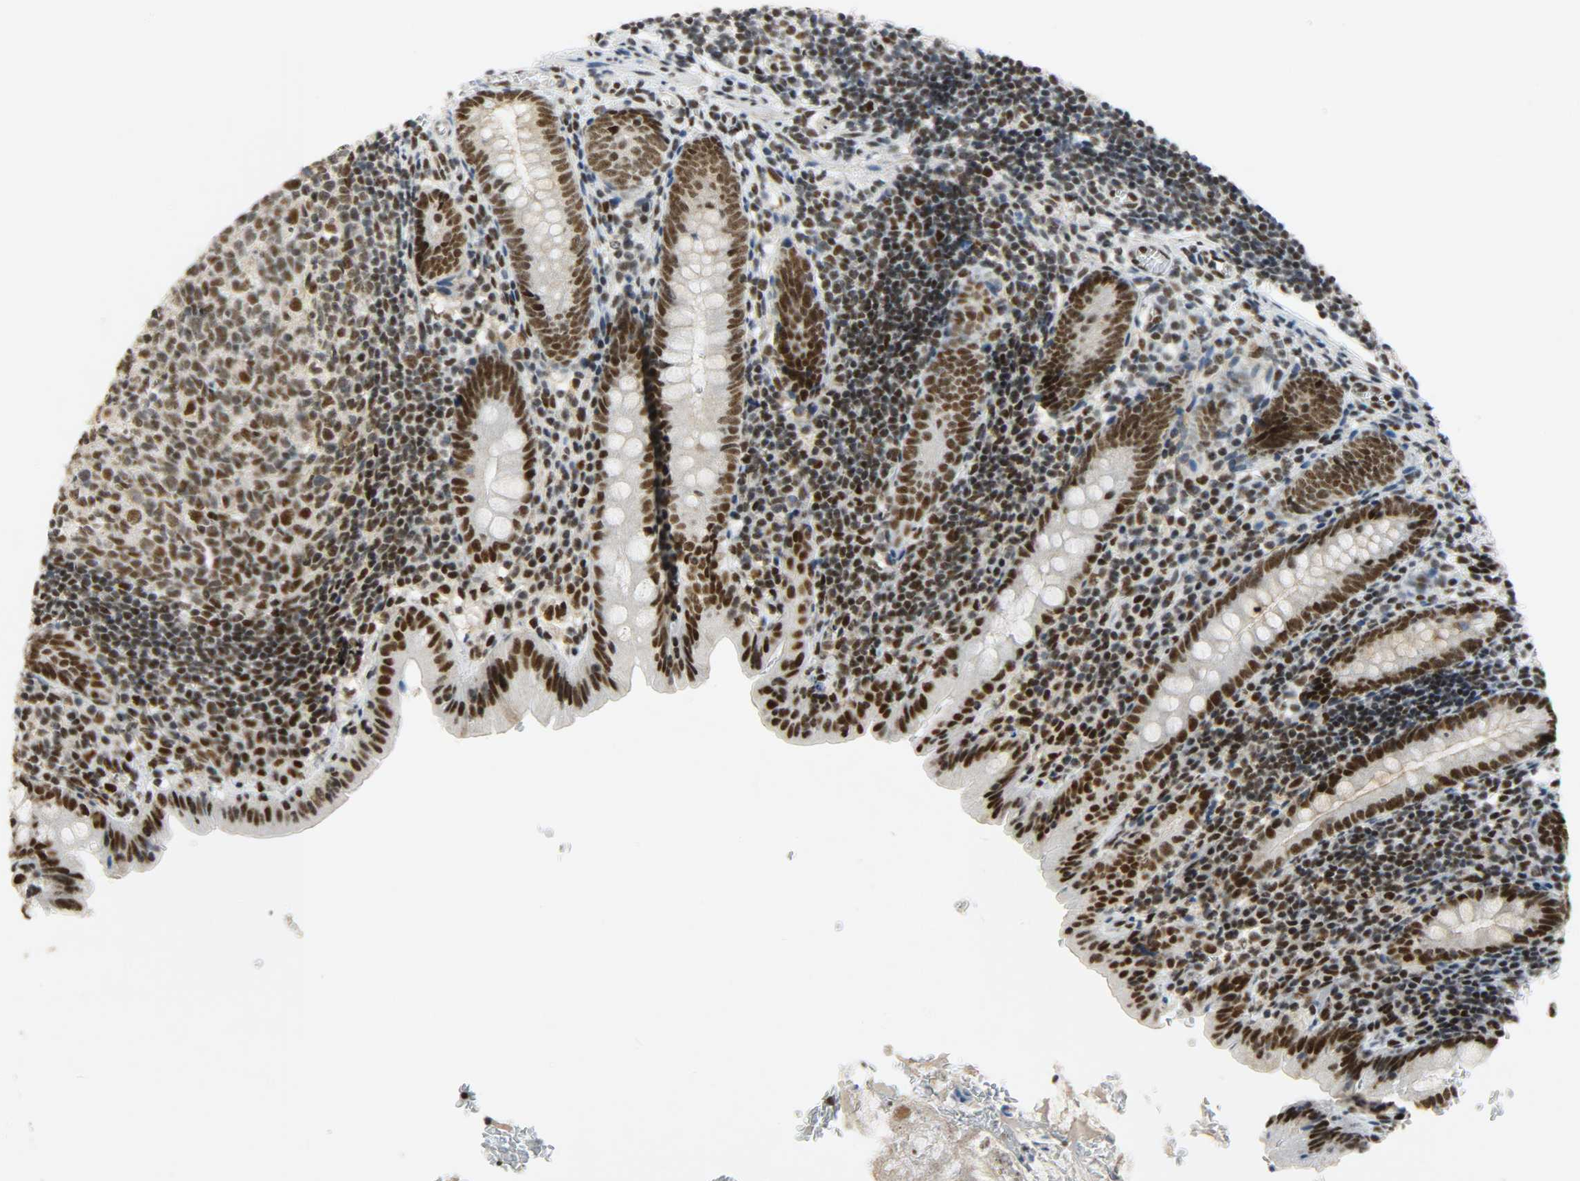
{"staining": {"intensity": "strong", "quantity": ">75%", "location": "nuclear"}, "tissue": "appendix", "cell_type": "Glandular cells", "image_type": "normal", "snomed": [{"axis": "morphology", "description": "Normal tissue, NOS"}, {"axis": "topography", "description": "Appendix"}], "caption": "Immunohistochemical staining of unremarkable human appendix exhibits >75% levels of strong nuclear protein positivity in about >75% of glandular cells.", "gene": "SSB", "patient": {"sex": "female", "age": 10}}